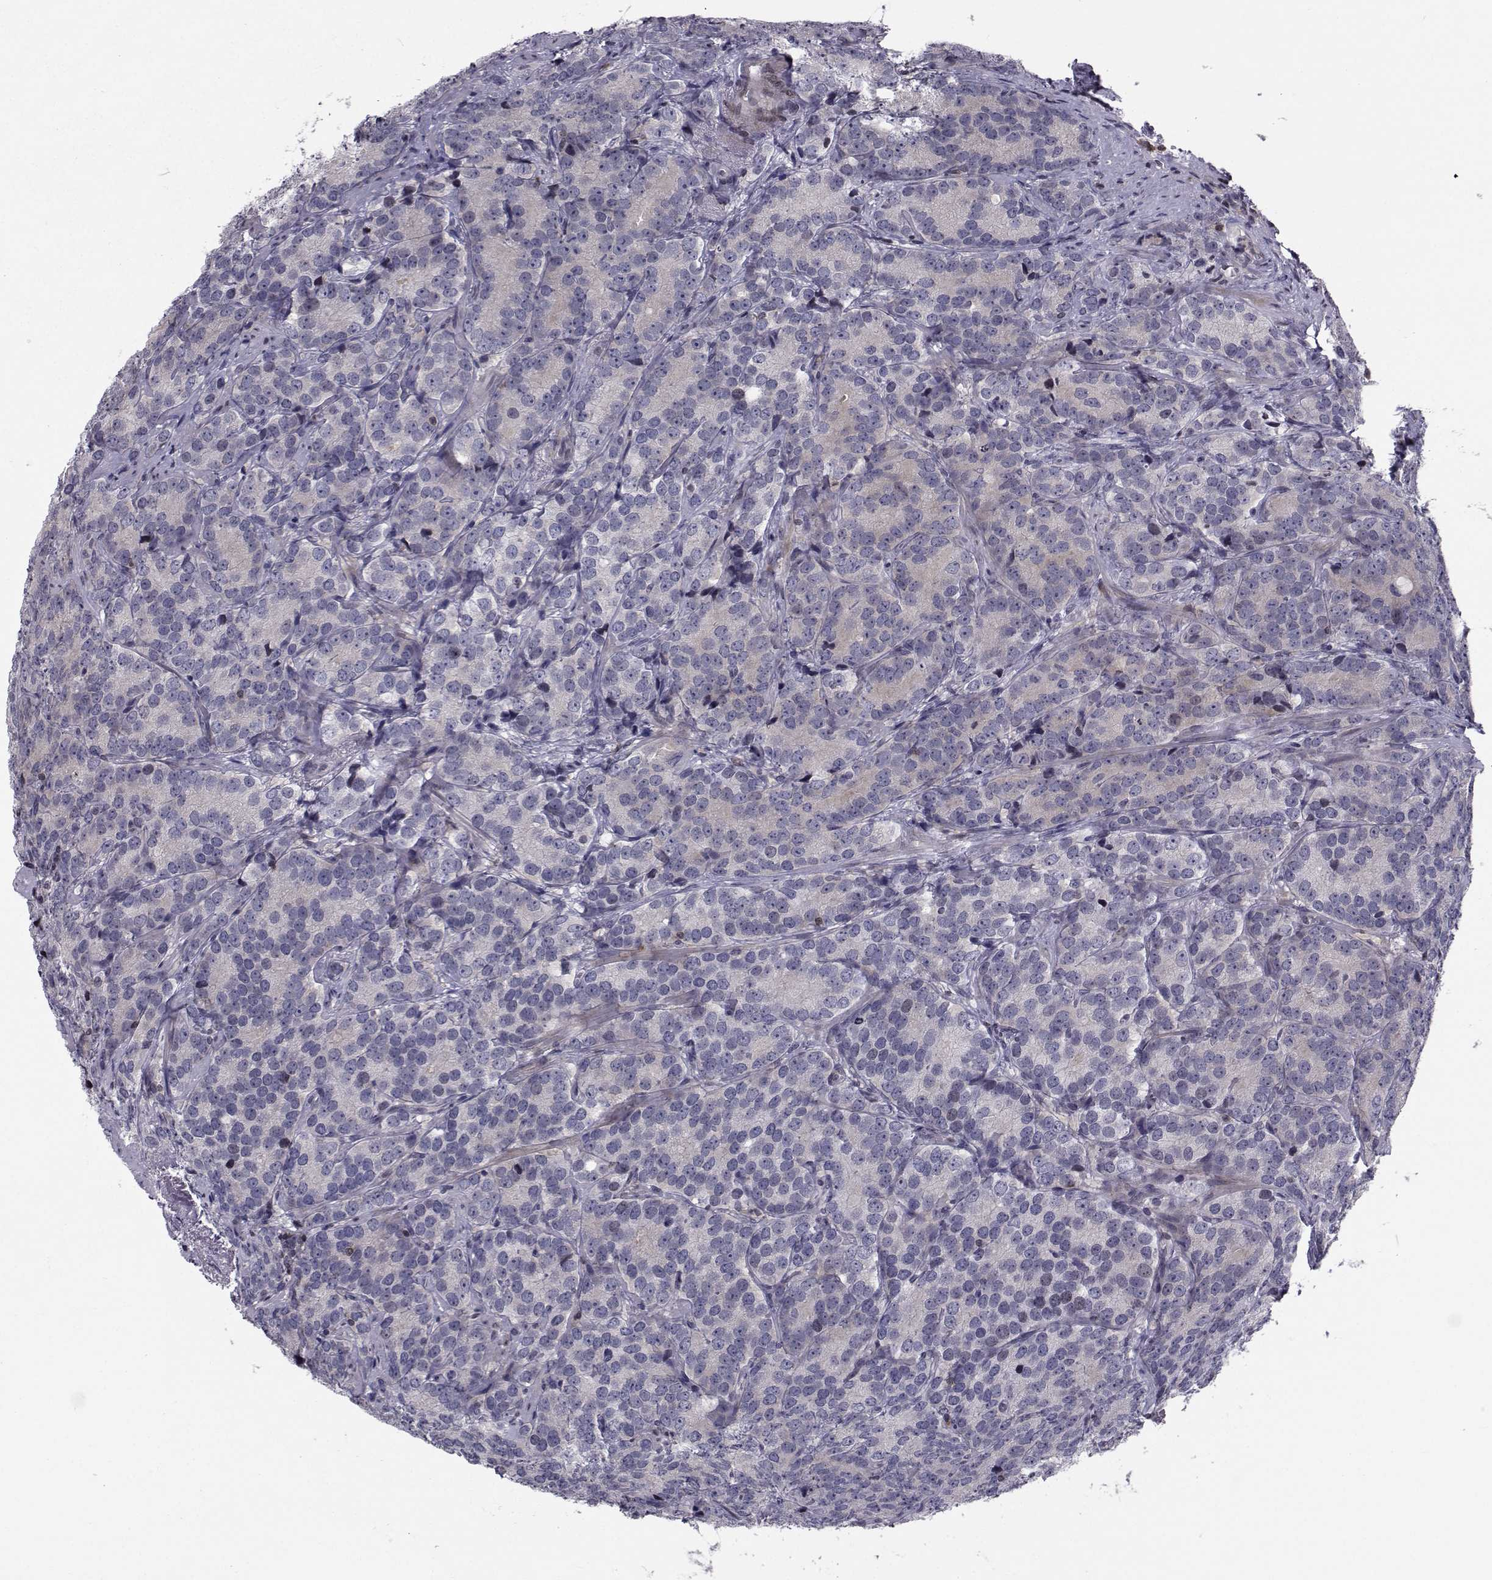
{"staining": {"intensity": "weak", "quantity": "<25%", "location": "cytoplasmic/membranous"}, "tissue": "prostate cancer", "cell_type": "Tumor cells", "image_type": "cancer", "snomed": [{"axis": "morphology", "description": "Adenocarcinoma, NOS"}, {"axis": "topography", "description": "Prostate"}], "caption": "IHC micrograph of neoplastic tissue: human prostate adenocarcinoma stained with DAB (3,3'-diaminobenzidine) demonstrates no significant protein expression in tumor cells. The staining is performed using DAB (3,3'-diaminobenzidine) brown chromogen with nuclei counter-stained in using hematoxylin.", "gene": "PCP4L1", "patient": {"sex": "male", "age": 71}}